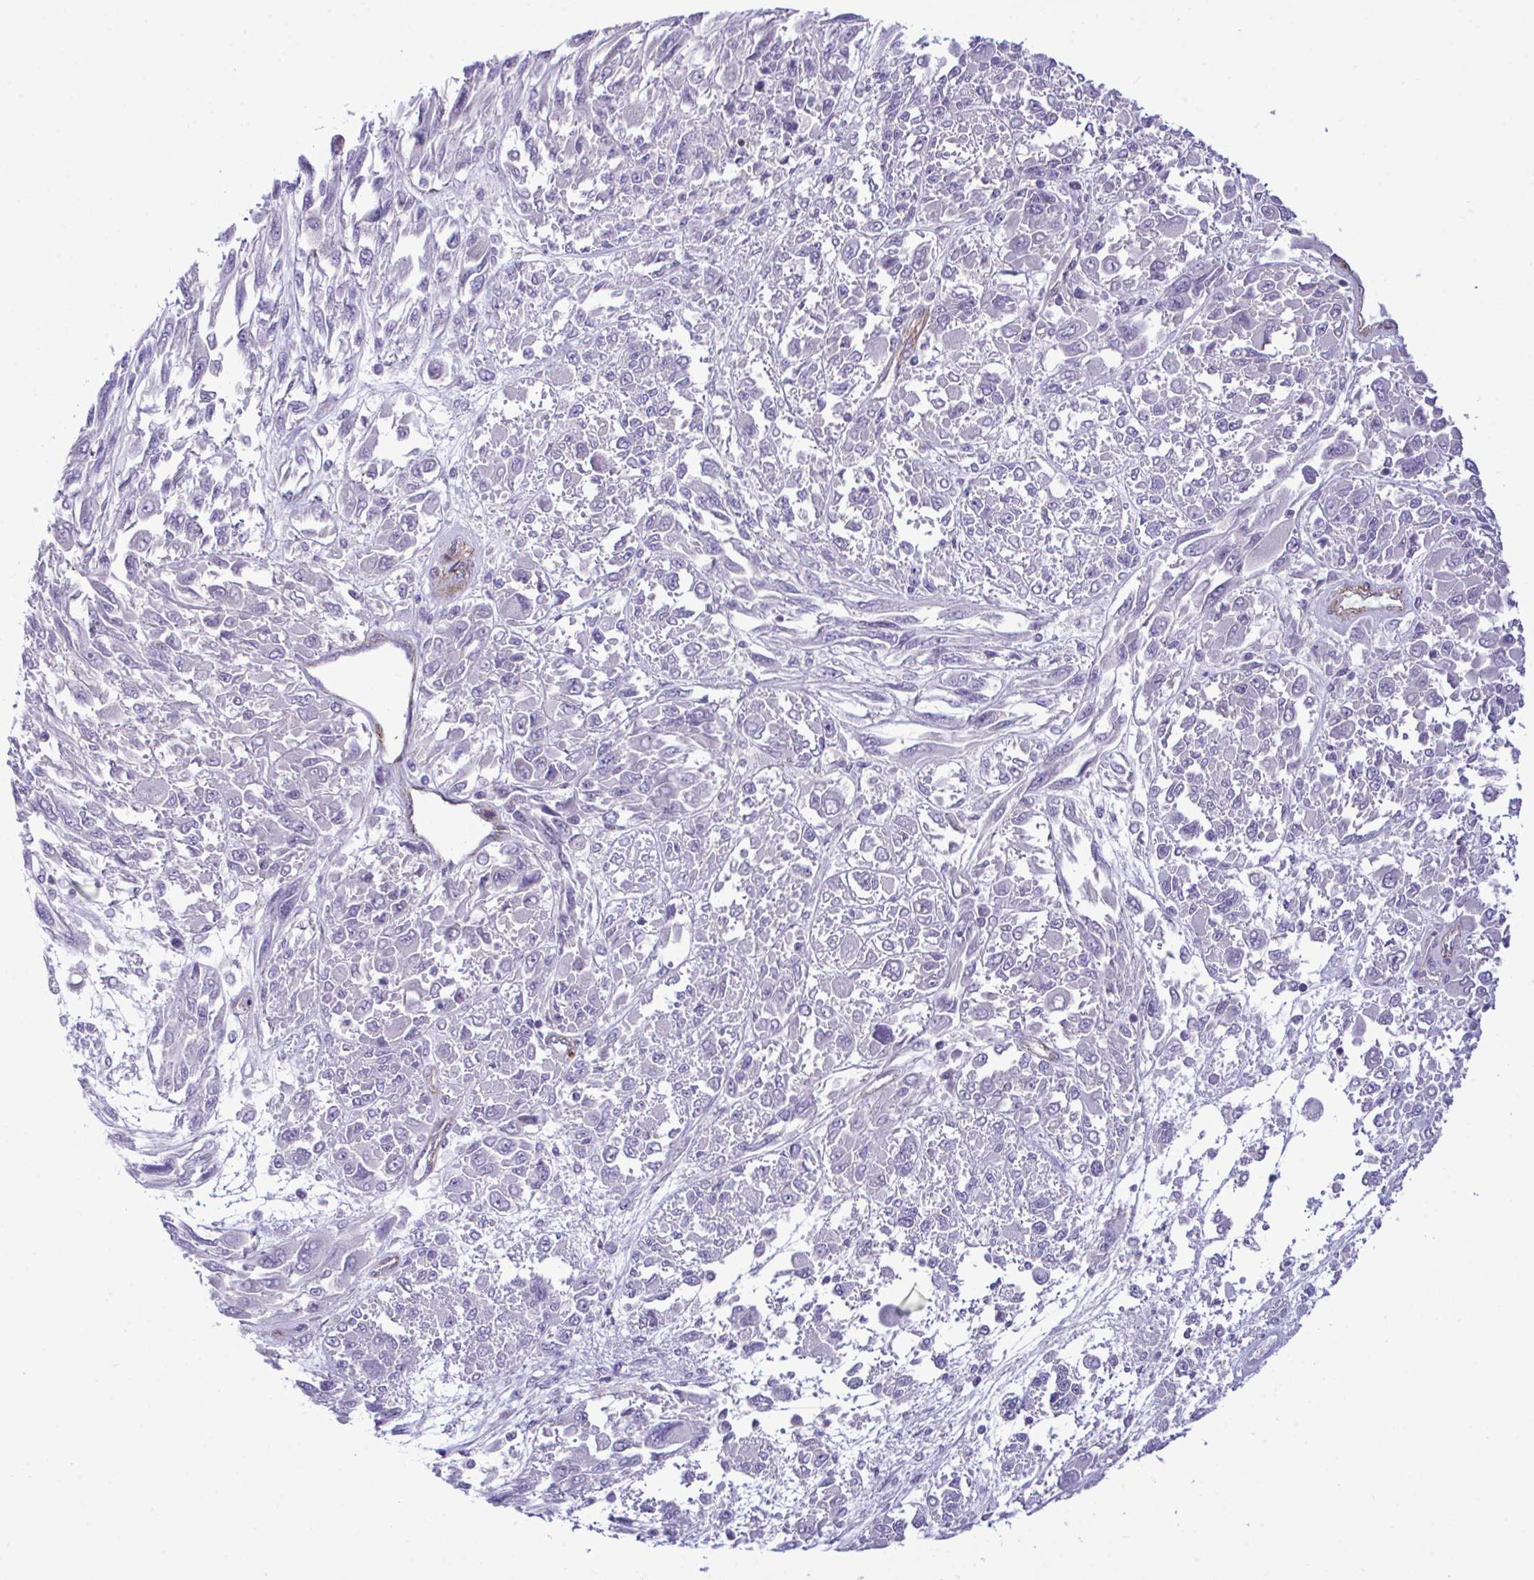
{"staining": {"intensity": "negative", "quantity": "none", "location": "none"}, "tissue": "melanoma", "cell_type": "Tumor cells", "image_type": "cancer", "snomed": [{"axis": "morphology", "description": "Malignant melanoma, NOS"}, {"axis": "topography", "description": "Skin"}], "caption": "A micrograph of human malignant melanoma is negative for staining in tumor cells.", "gene": "SYNPO2L", "patient": {"sex": "female", "age": 91}}